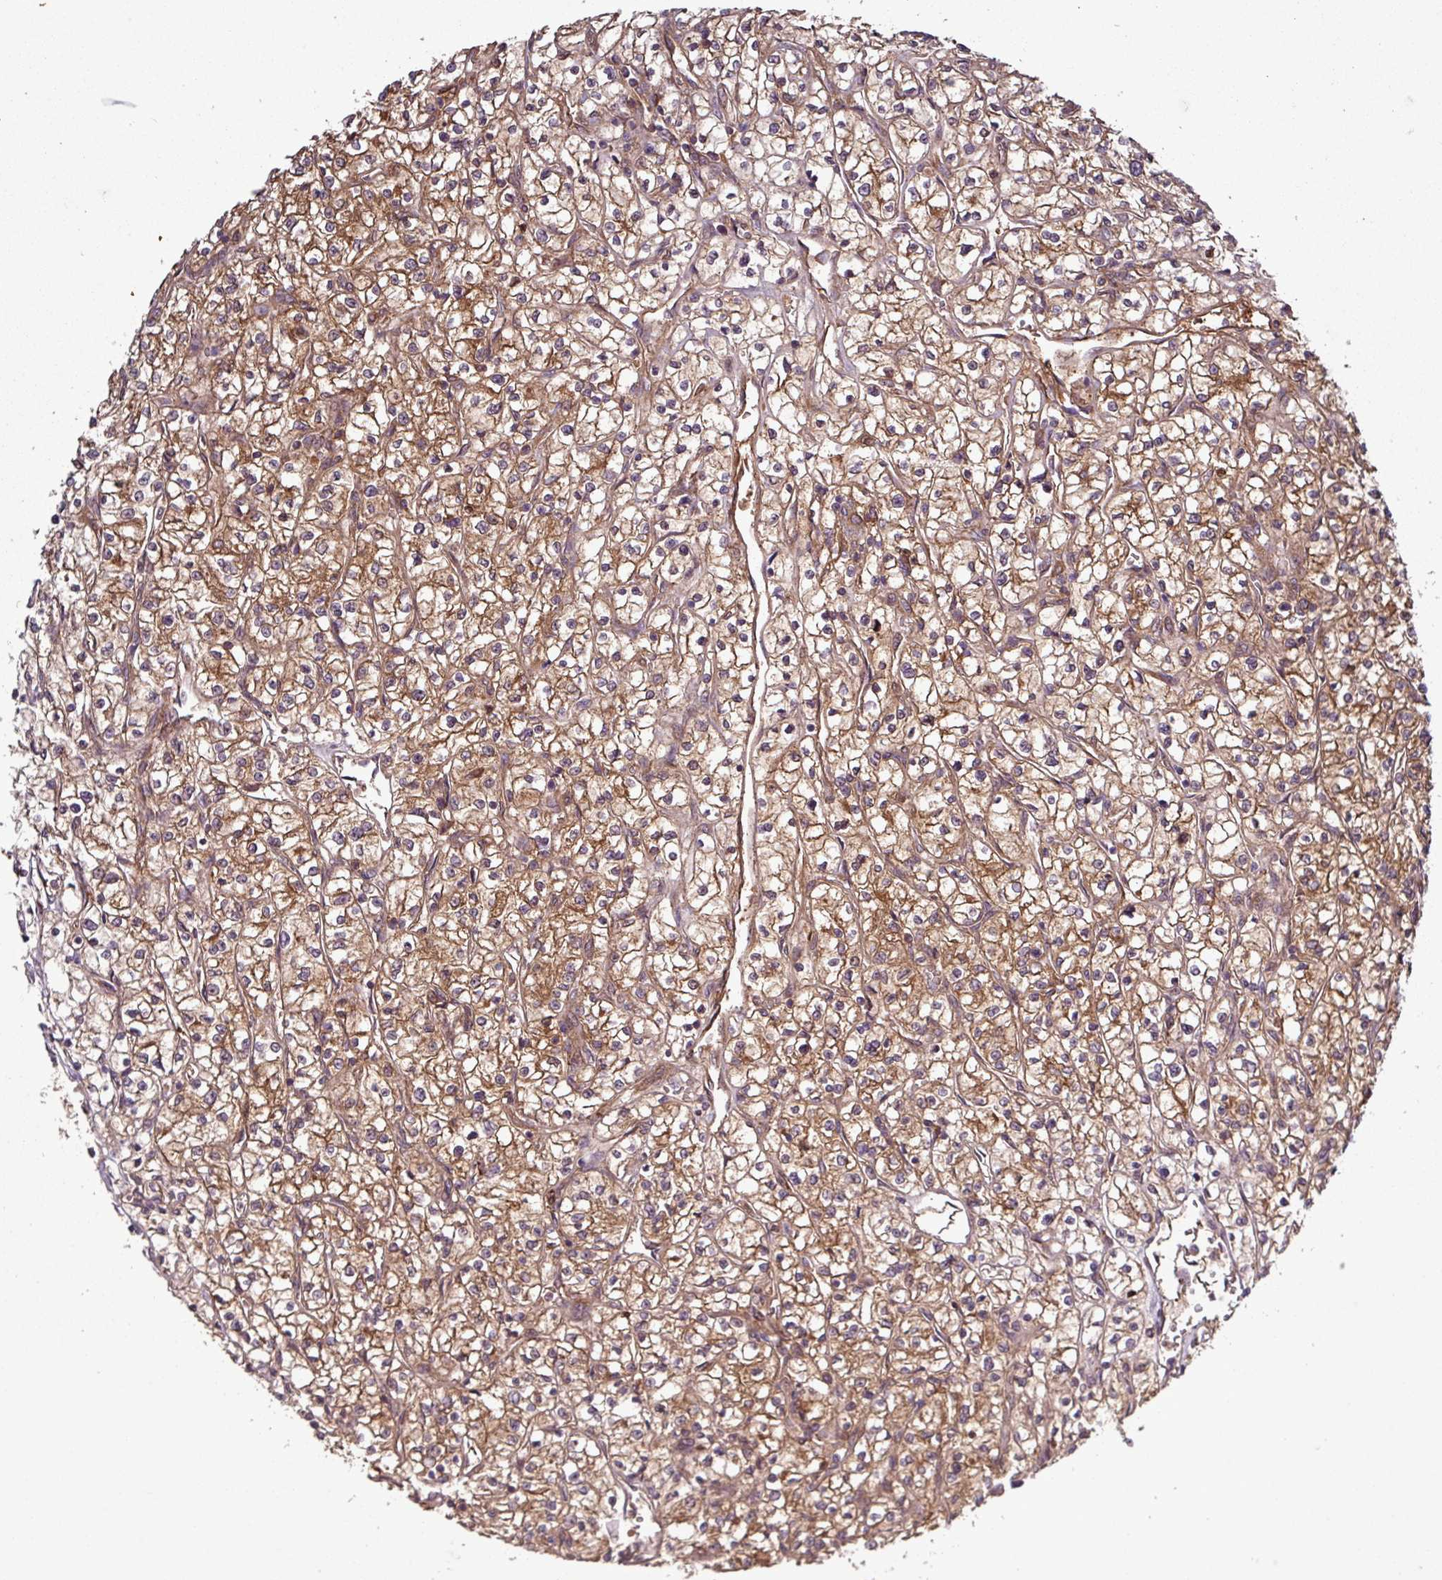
{"staining": {"intensity": "moderate", "quantity": ">75%", "location": "cytoplasmic/membranous"}, "tissue": "renal cancer", "cell_type": "Tumor cells", "image_type": "cancer", "snomed": [{"axis": "morphology", "description": "Adenocarcinoma, NOS"}, {"axis": "topography", "description": "Kidney"}], "caption": "An immunohistochemistry histopathology image of tumor tissue is shown. Protein staining in brown highlights moderate cytoplasmic/membranous positivity in adenocarcinoma (renal) within tumor cells.", "gene": "SIRPB2", "patient": {"sex": "female", "age": 64}}